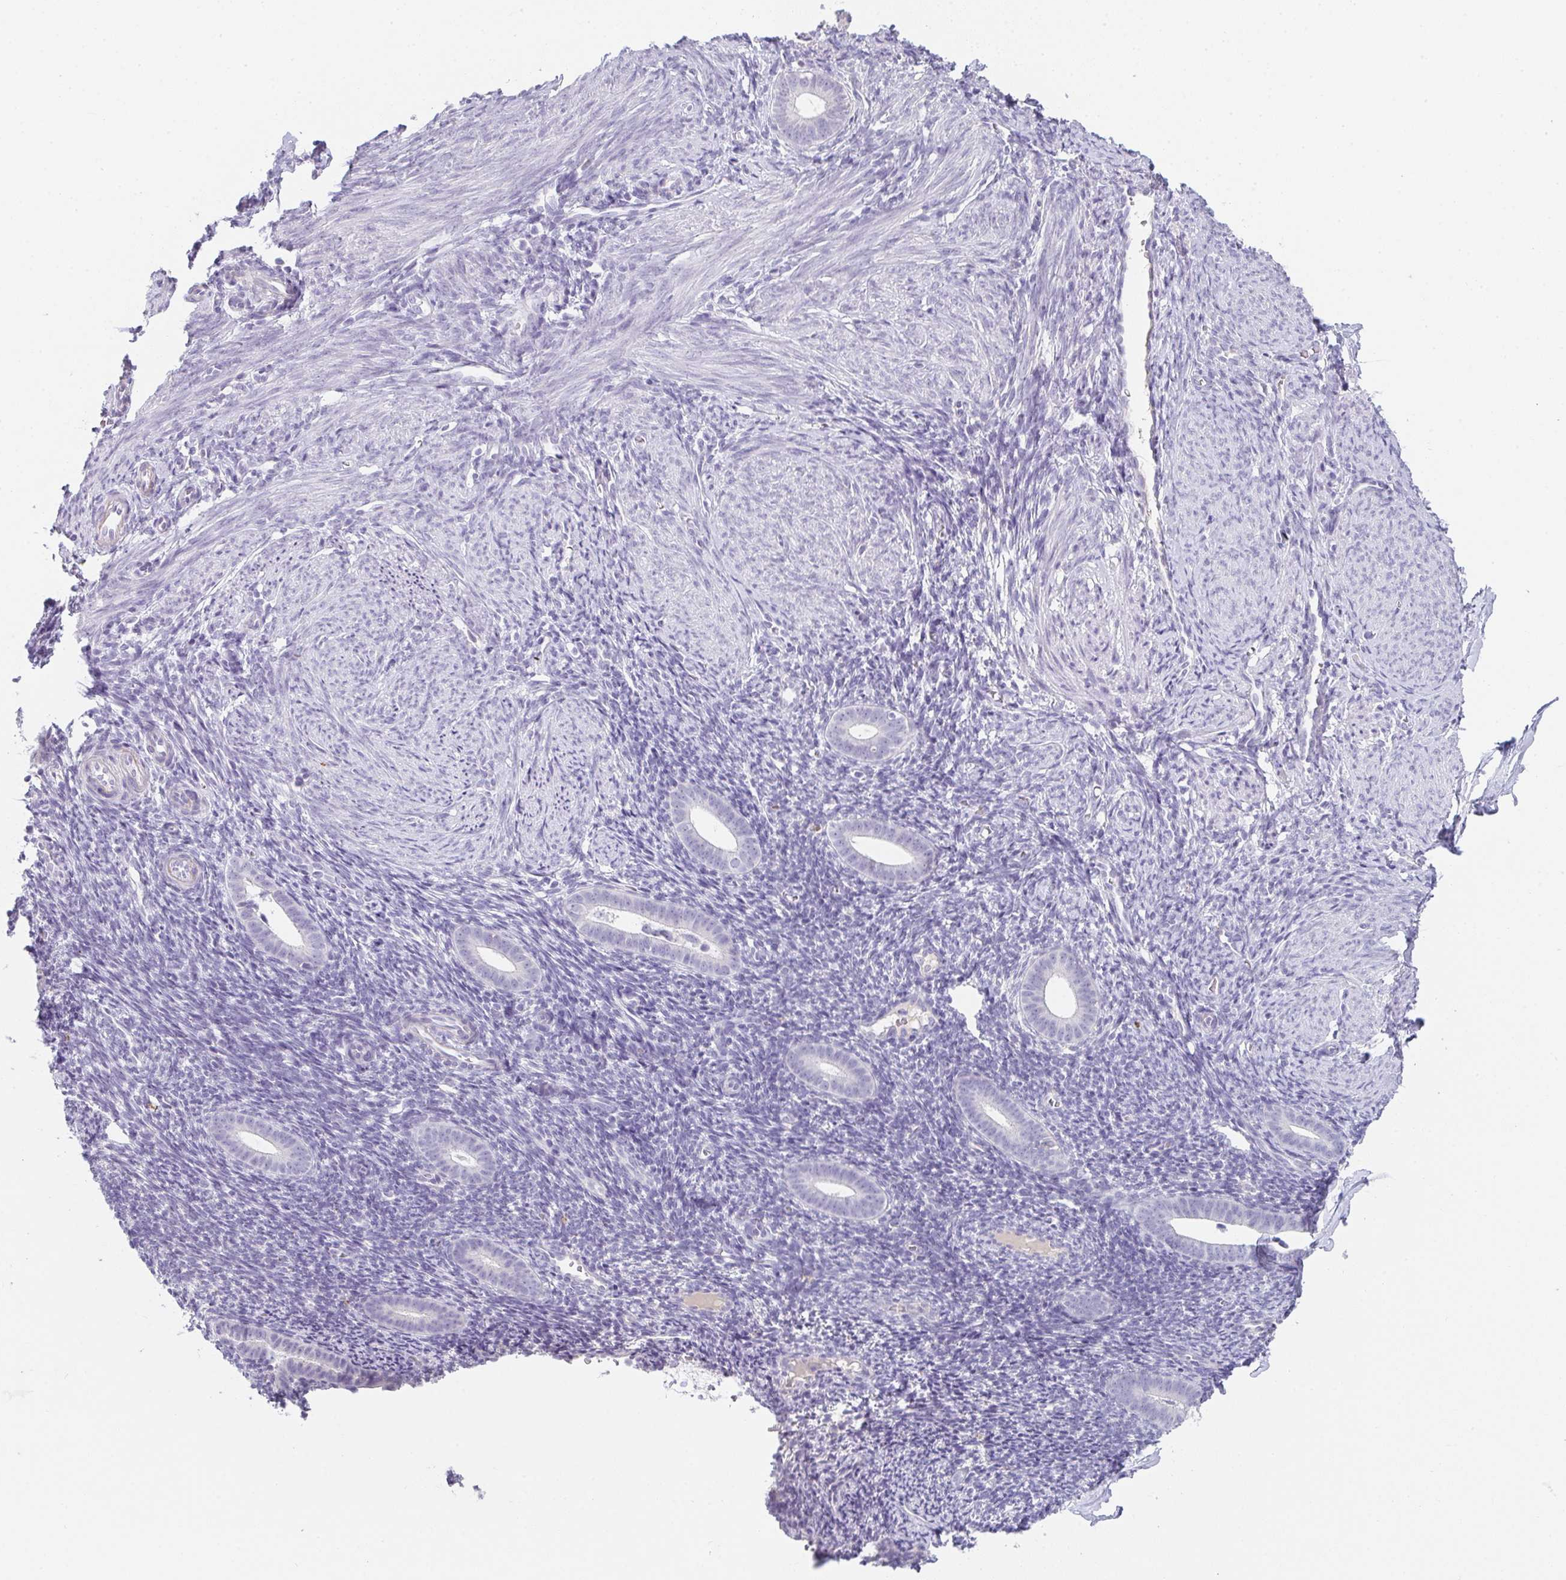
{"staining": {"intensity": "negative", "quantity": "none", "location": "none"}, "tissue": "endometrium", "cell_type": "Cells in endometrial stroma", "image_type": "normal", "snomed": [{"axis": "morphology", "description": "Normal tissue, NOS"}, {"axis": "topography", "description": "Endometrium"}], "caption": "DAB immunohistochemical staining of unremarkable endometrium reveals no significant staining in cells in endometrial stroma.", "gene": "C1QTNF8", "patient": {"sex": "female", "age": 39}}